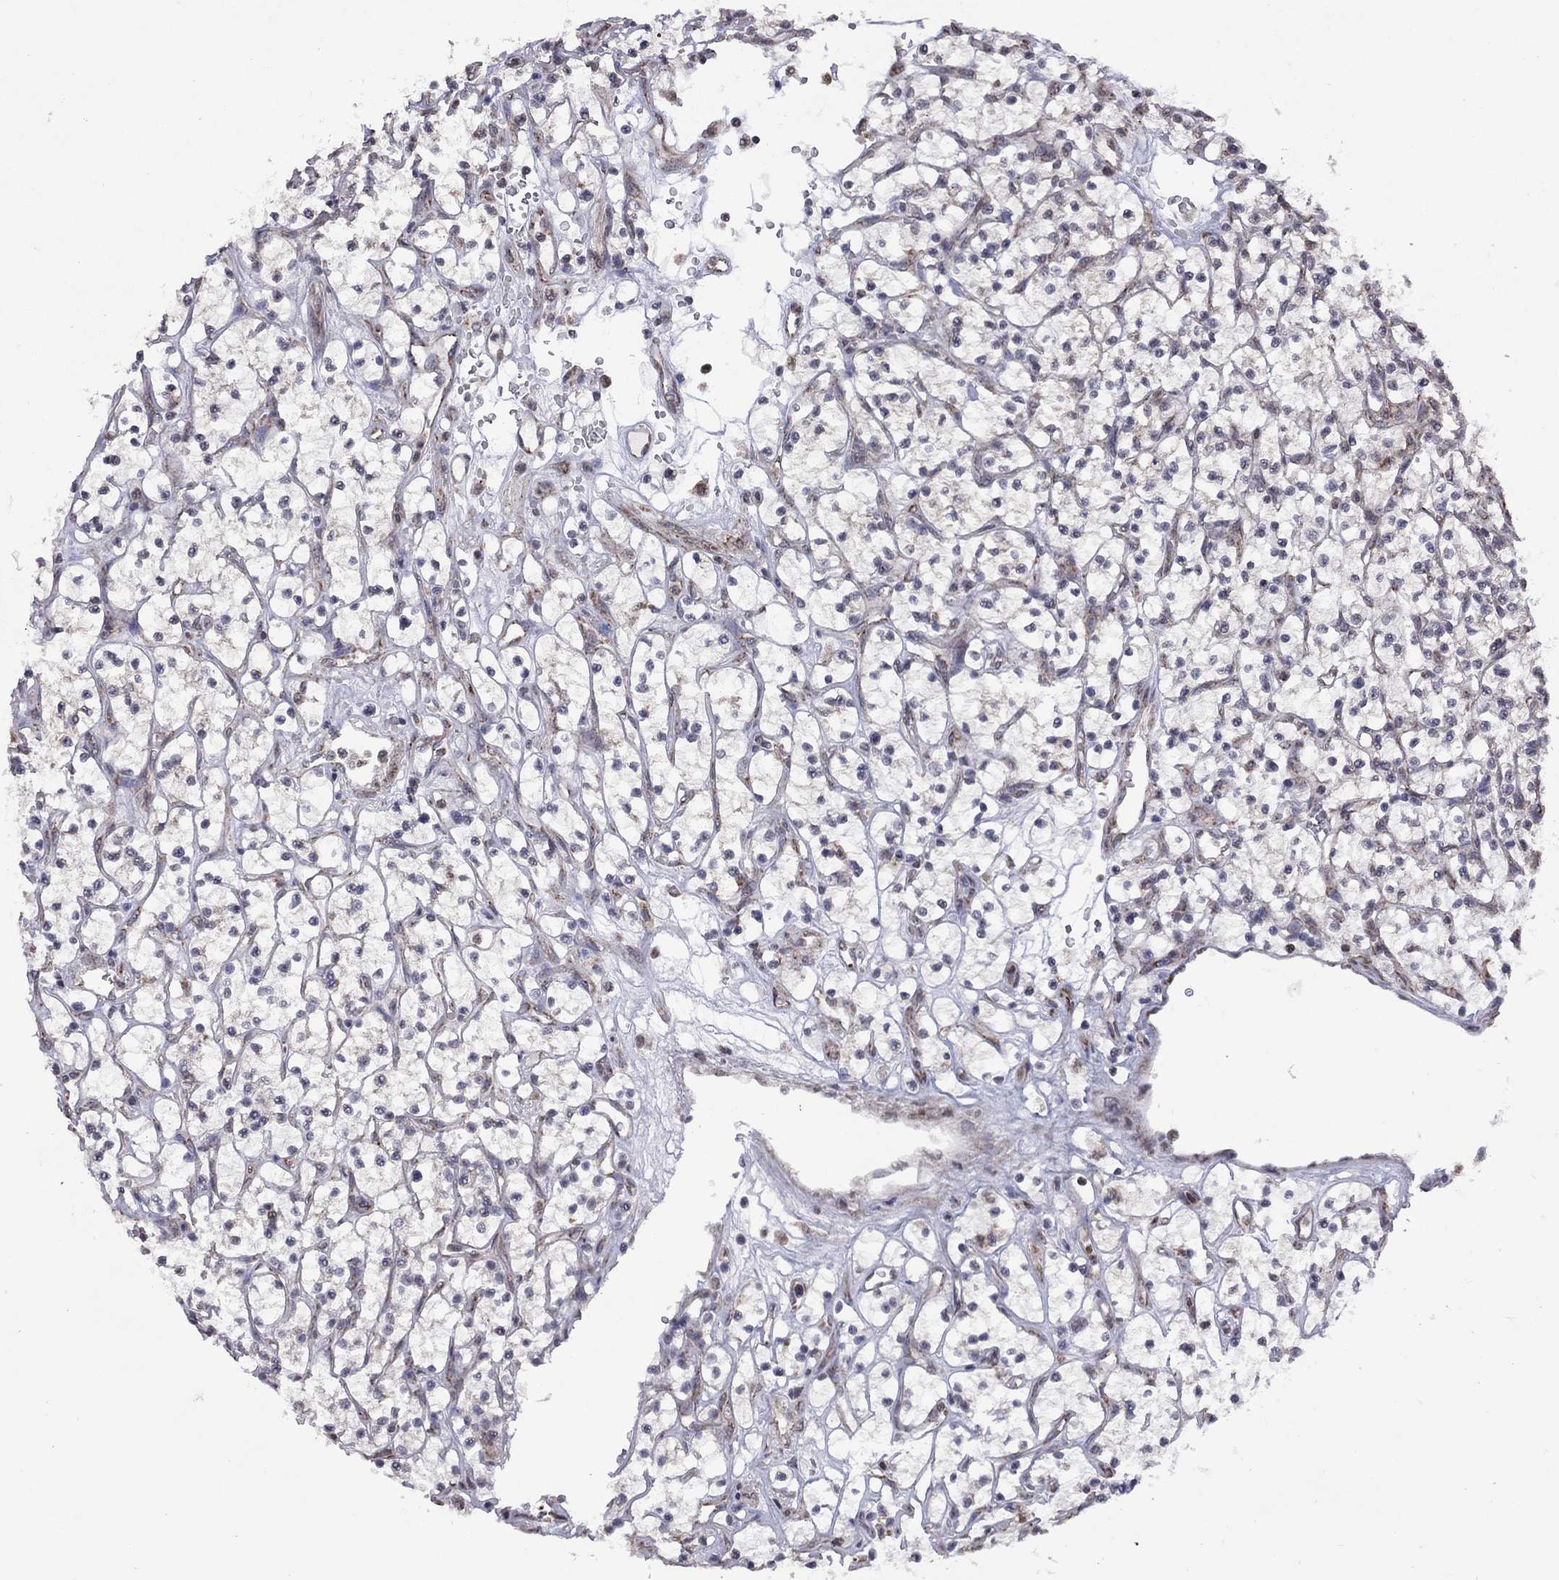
{"staining": {"intensity": "moderate", "quantity": "<25%", "location": "cytoplasmic/membranous"}, "tissue": "renal cancer", "cell_type": "Tumor cells", "image_type": "cancer", "snomed": [{"axis": "morphology", "description": "Adenocarcinoma, NOS"}, {"axis": "topography", "description": "Kidney"}], "caption": "Tumor cells display low levels of moderate cytoplasmic/membranous expression in about <25% of cells in renal cancer.", "gene": "NDUFB1", "patient": {"sex": "female", "age": 64}}